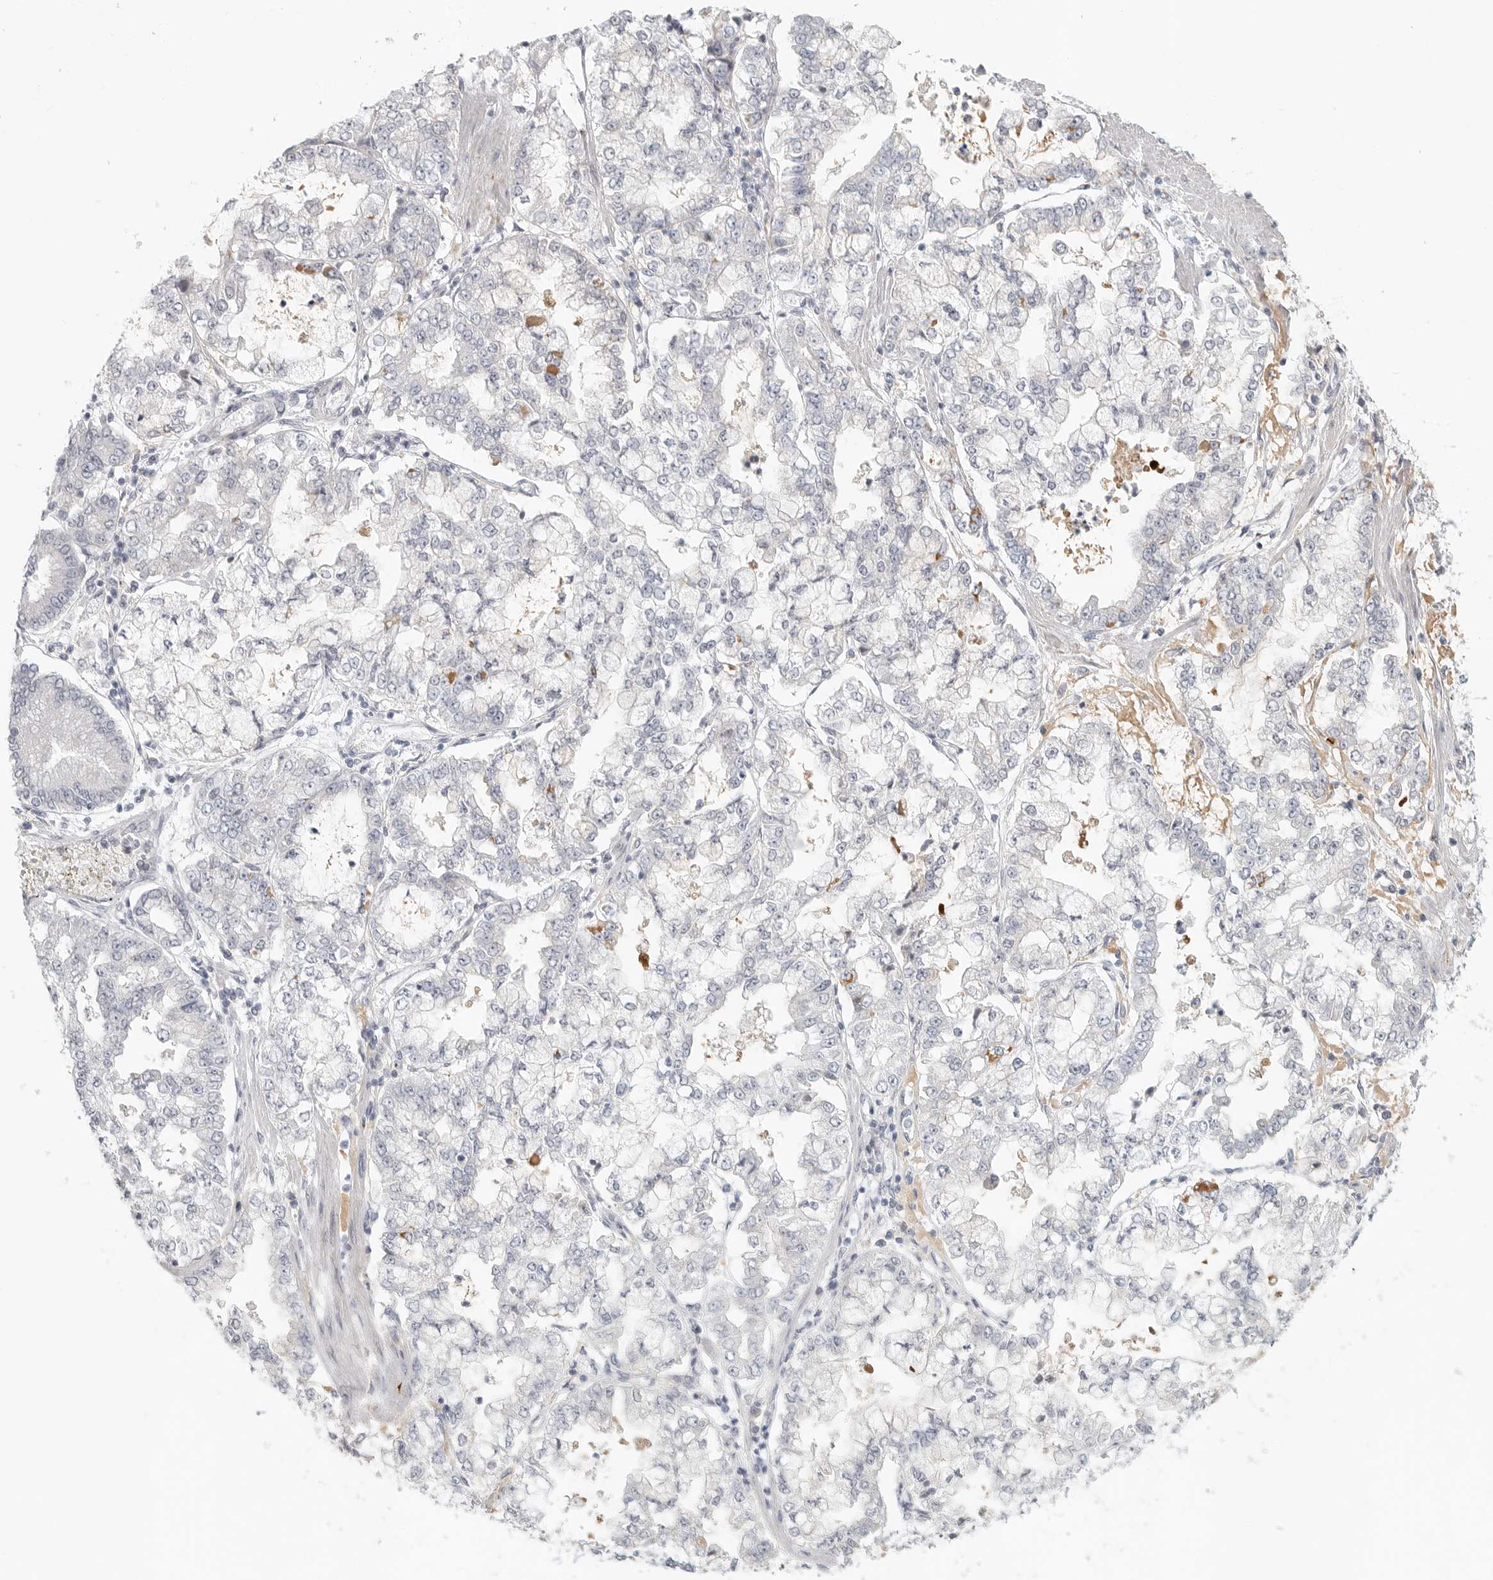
{"staining": {"intensity": "negative", "quantity": "none", "location": "none"}, "tissue": "stomach cancer", "cell_type": "Tumor cells", "image_type": "cancer", "snomed": [{"axis": "morphology", "description": "Adenocarcinoma, NOS"}, {"axis": "topography", "description": "Stomach"}], "caption": "Immunohistochemistry histopathology image of neoplastic tissue: stomach adenocarcinoma stained with DAB (3,3'-diaminobenzidine) reveals no significant protein staining in tumor cells.", "gene": "HDAC6", "patient": {"sex": "male", "age": 76}}